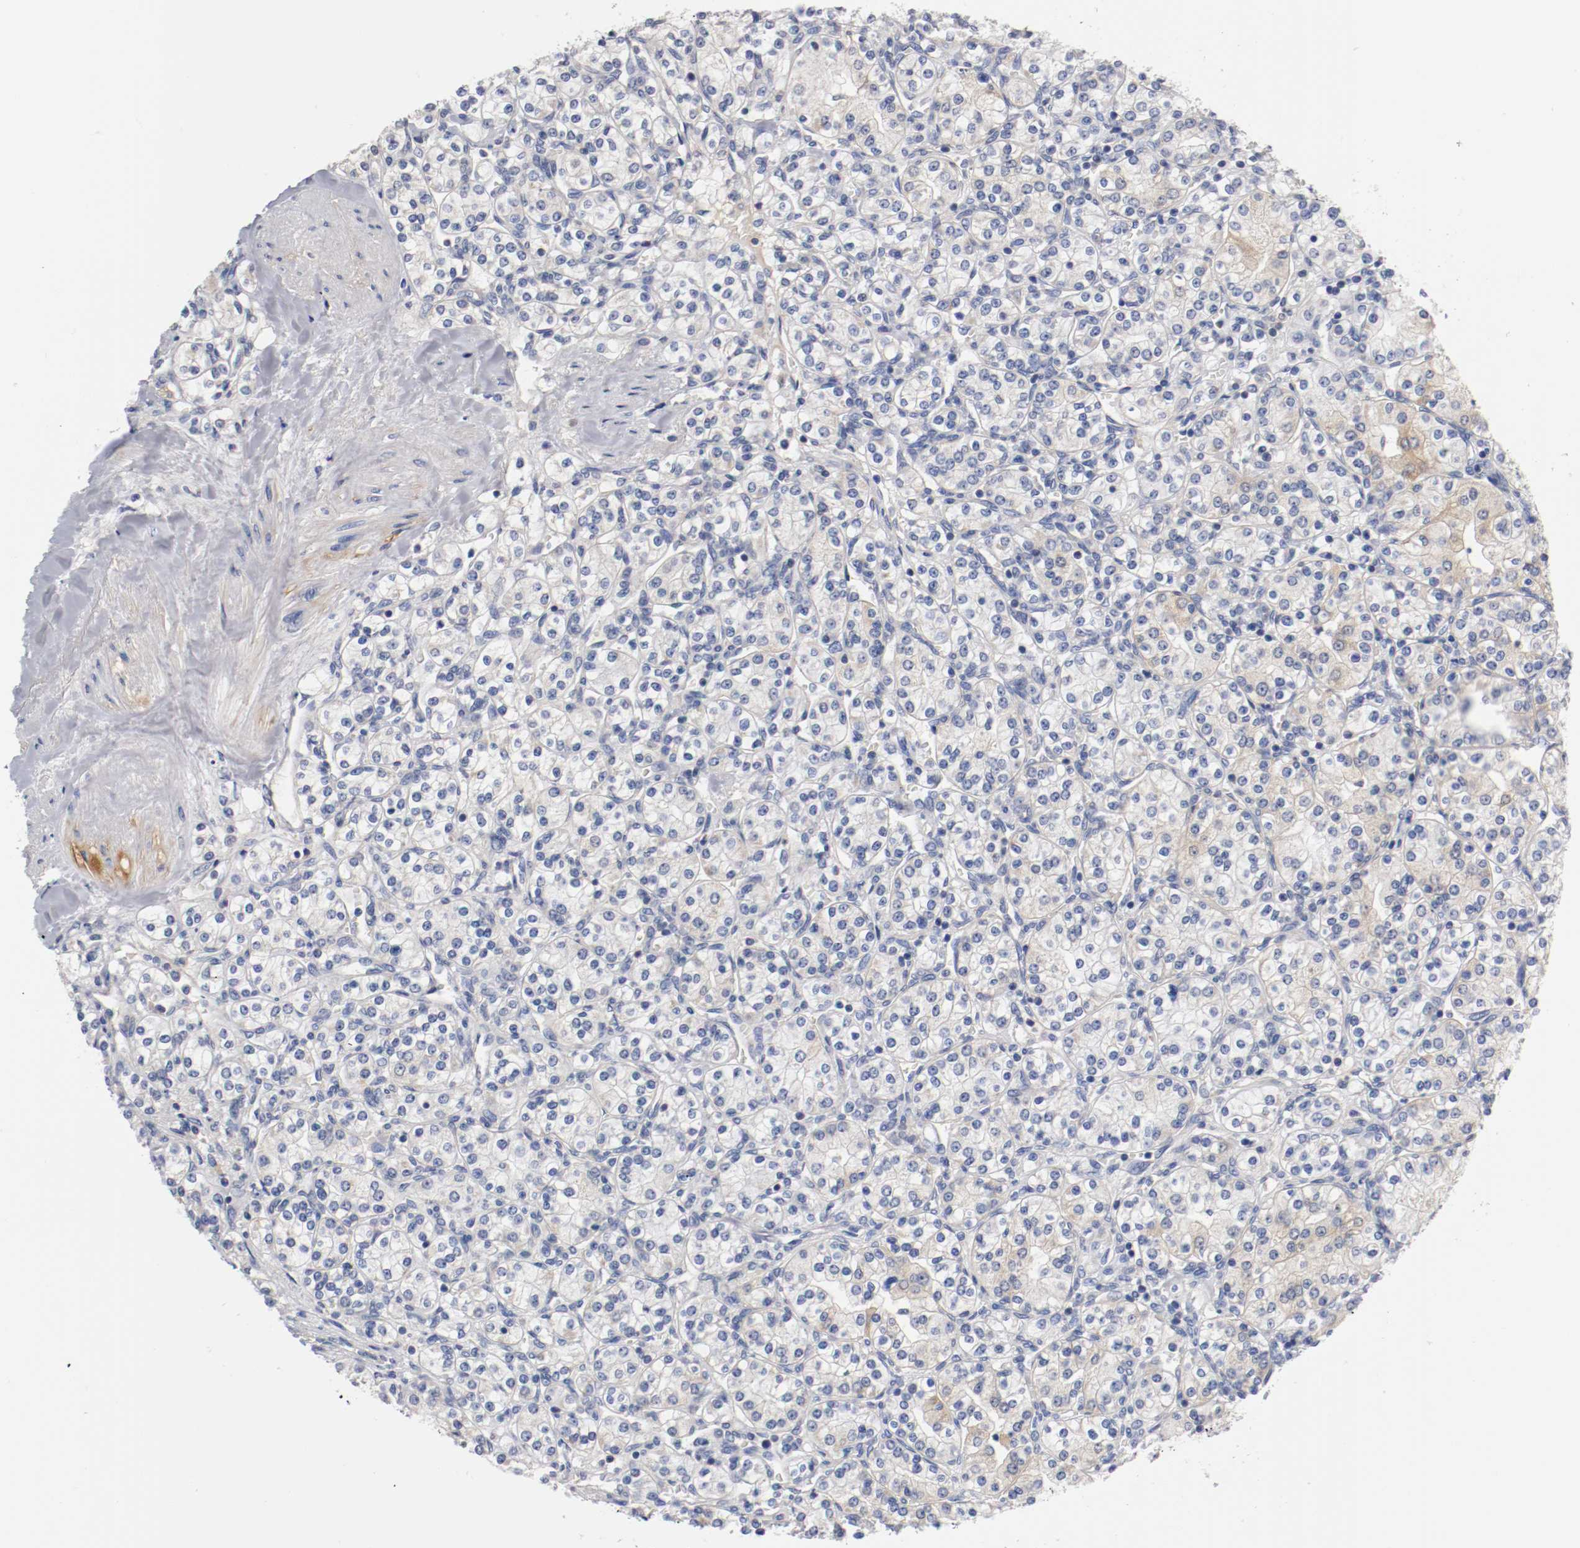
{"staining": {"intensity": "negative", "quantity": "none", "location": "none"}, "tissue": "renal cancer", "cell_type": "Tumor cells", "image_type": "cancer", "snomed": [{"axis": "morphology", "description": "Adenocarcinoma, NOS"}, {"axis": "topography", "description": "Kidney"}], "caption": "Immunohistochemistry of human renal cancer displays no staining in tumor cells. The staining is performed using DAB (3,3'-diaminobenzidine) brown chromogen with nuclei counter-stained in using hematoxylin.", "gene": "PCSK6", "patient": {"sex": "male", "age": 77}}